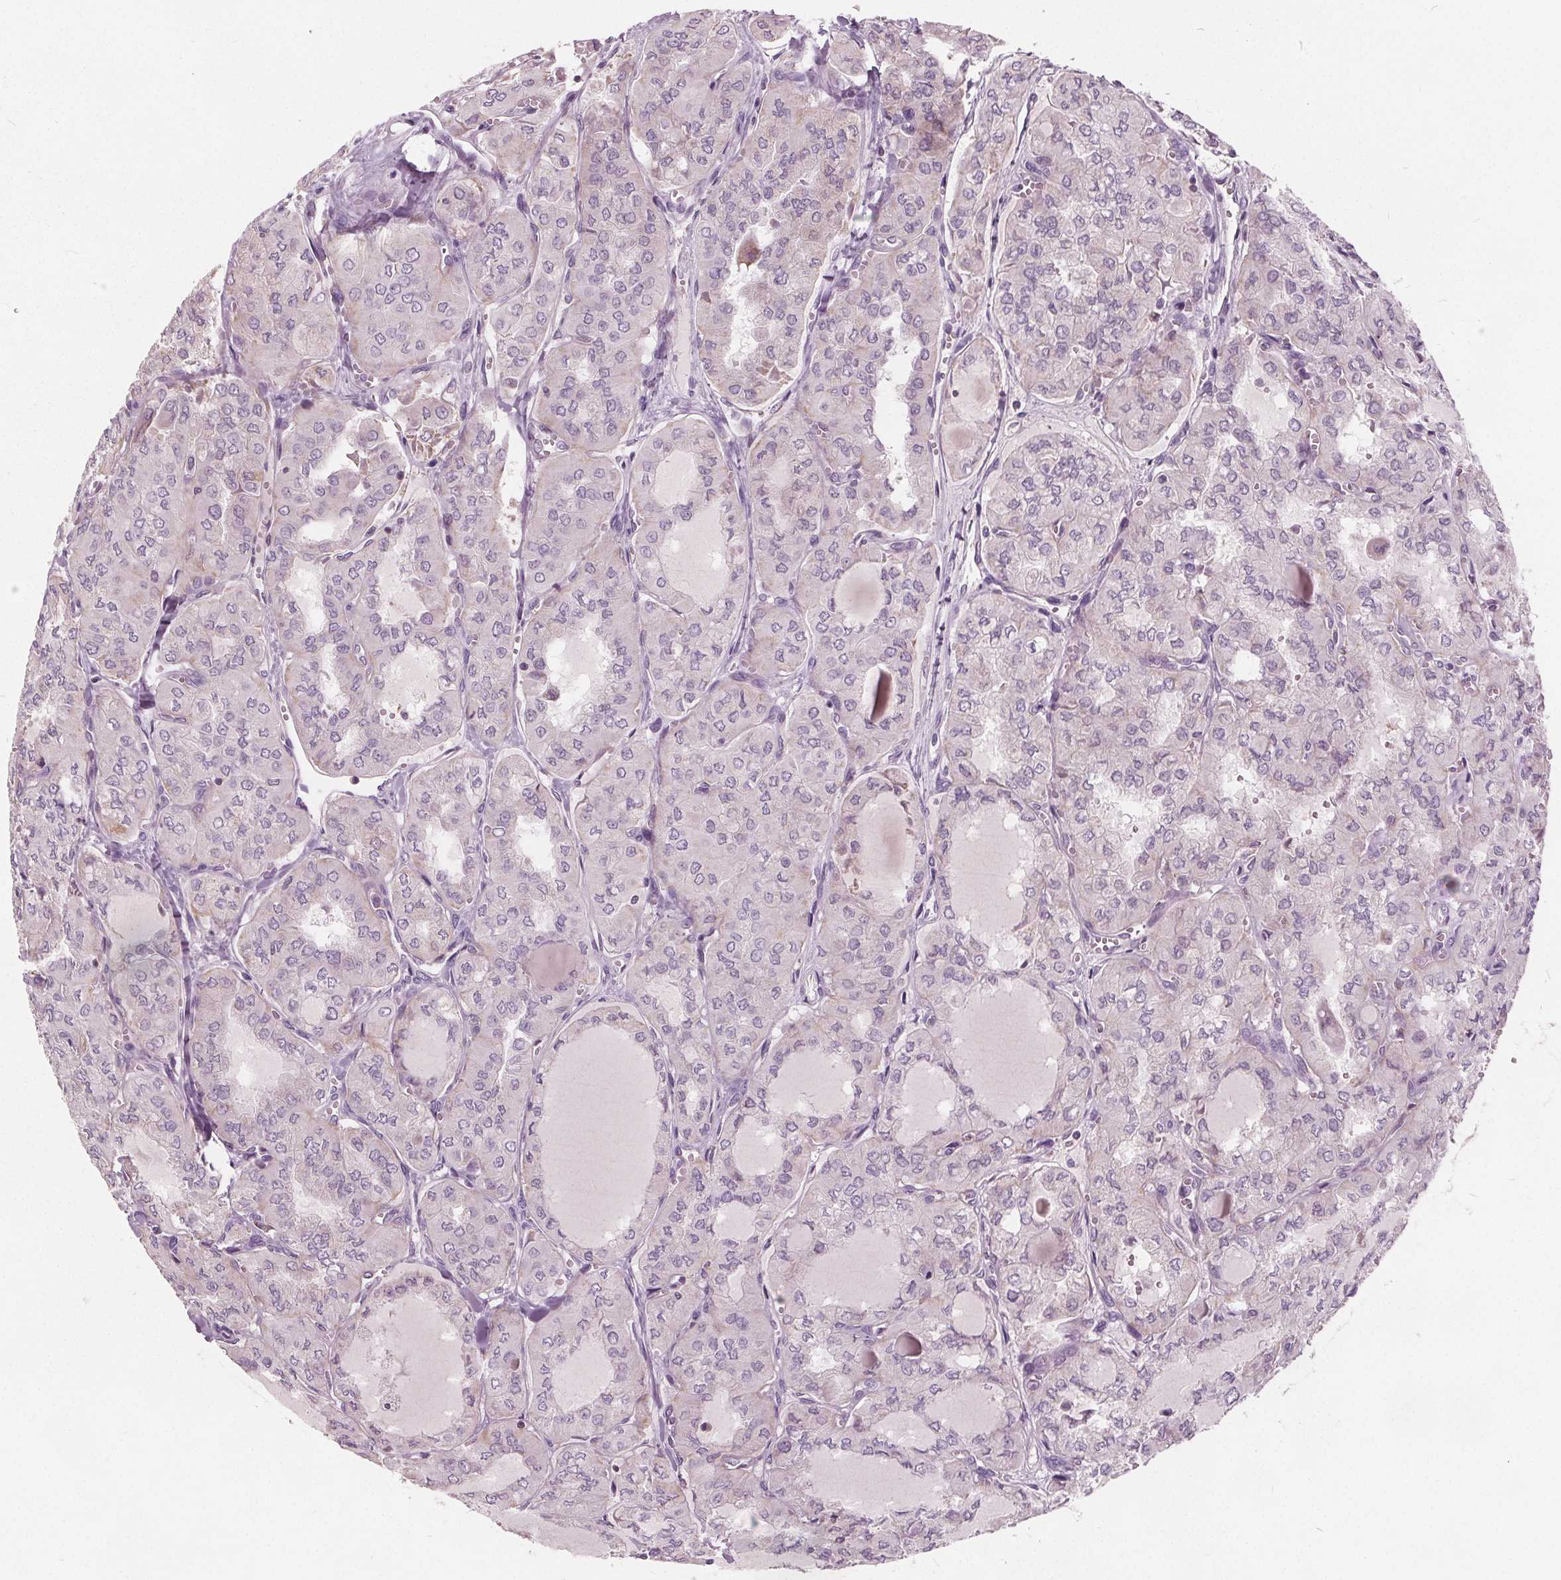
{"staining": {"intensity": "negative", "quantity": "none", "location": "none"}, "tissue": "thyroid cancer", "cell_type": "Tumor cells", "image_type": "cancer", "snomed": [{"axis": "morphology", "description": "Papillary adenocarcinoma, NOS"}, {"axis": "topography", "description": "Thyroid gland"}], "caption": "A high-resolution micrograph shows immunohistochemistry (IHC) staining of papillary adenocarcinoma (thyroid), which reveals no significant staining in tumor cells. The staining was performed using DAB to visualize the protein expression in brown, while the nuclei were stained in blue with hematoxylin (Magnification: 20x).", "gene": "ECI2", "patient": {"sex": "male", "age": 20}}